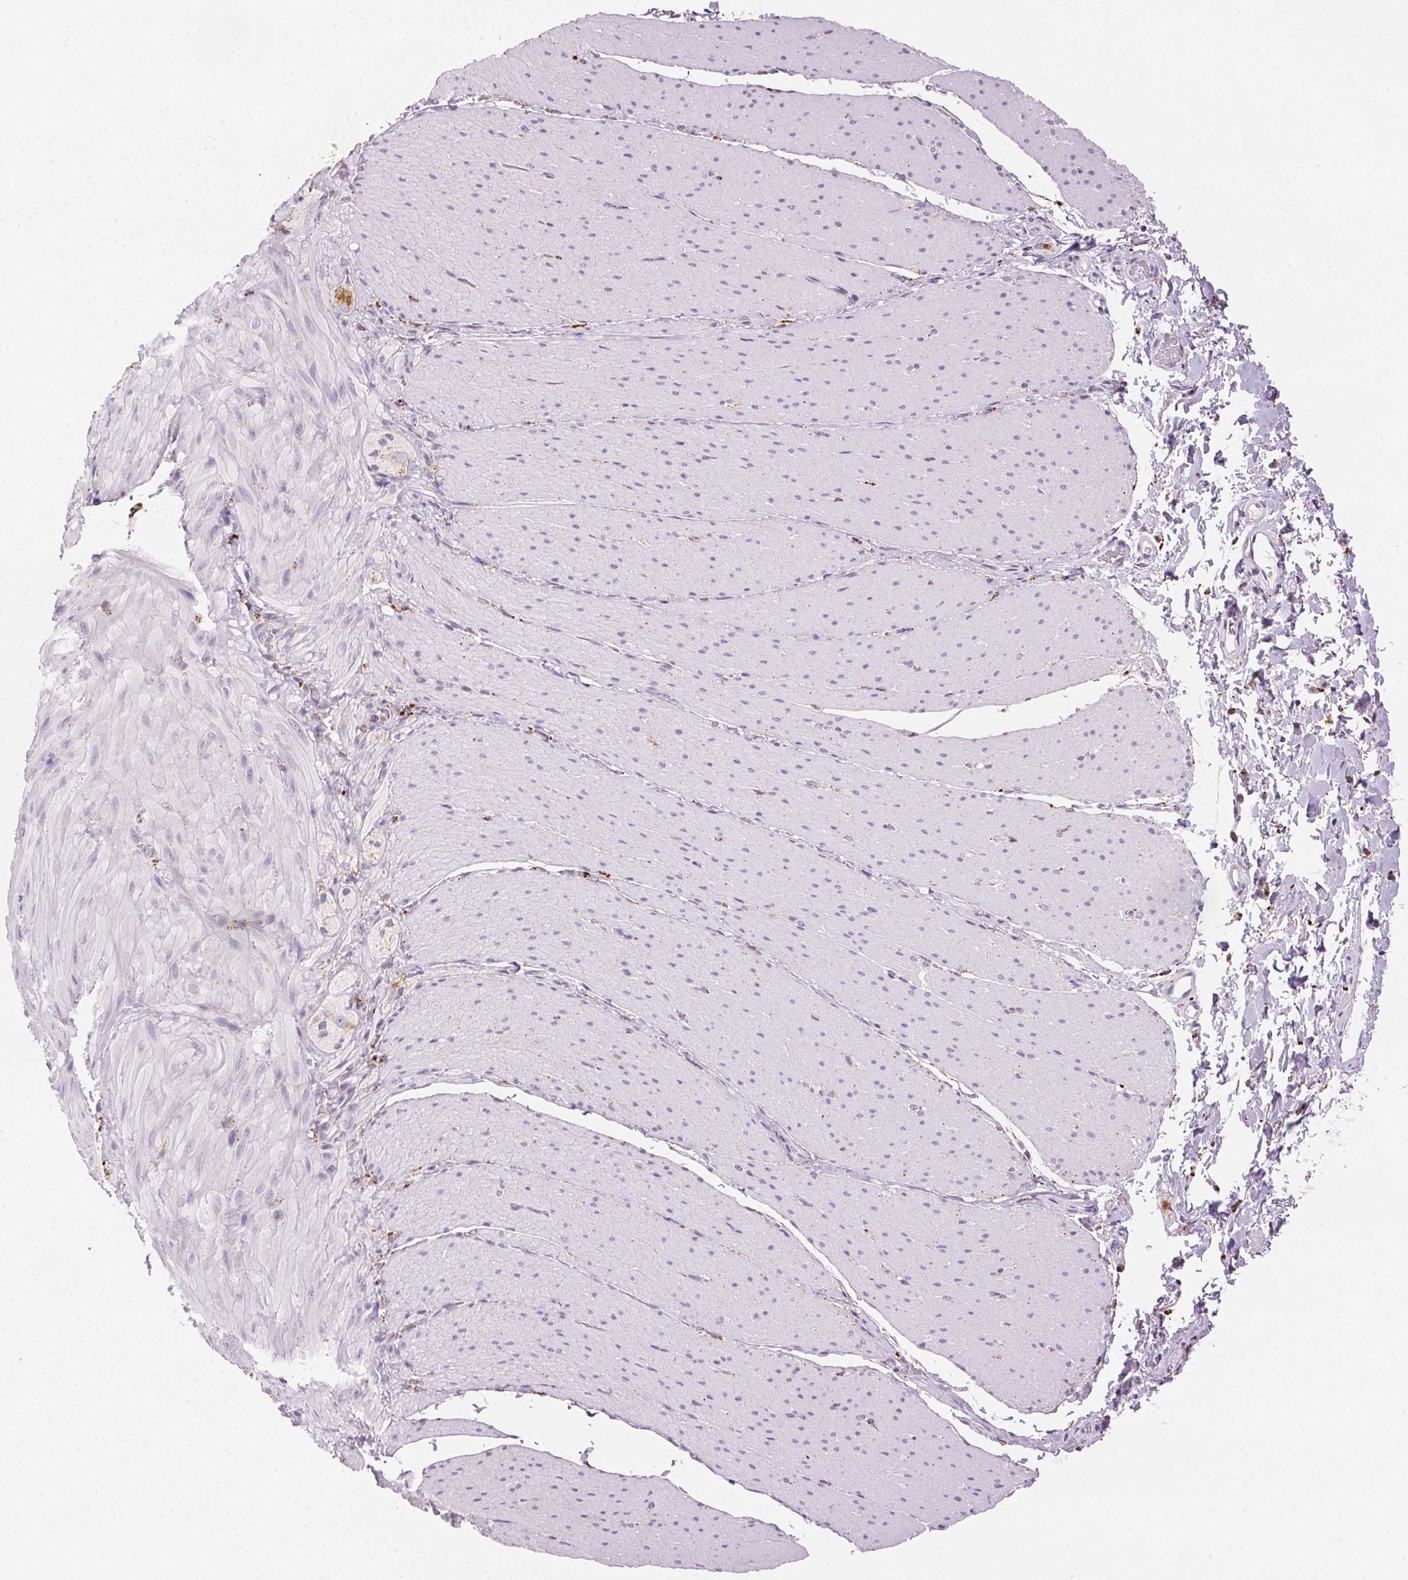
{"staining": {"intensity": "negative", "quantity": "none", "location": "none"}, "tissue": "smooth muscle", "cell_type": "Smooth muscle cells", "image_type": "normal", "snomed": [{"axis": "morphology", "description": "Normal tissue, NOS"}, {"axis": "topography", "description": "Smooth muscle"}, {"axis": "topography", "description": "Colon"}], "caption": "Immunohistochemistry (IHC) of normal human smooth muscle displays no expression in smooth muscle cells.", "gene": "SCPEP1", "patient": {"sex": "male", "age": 73}}